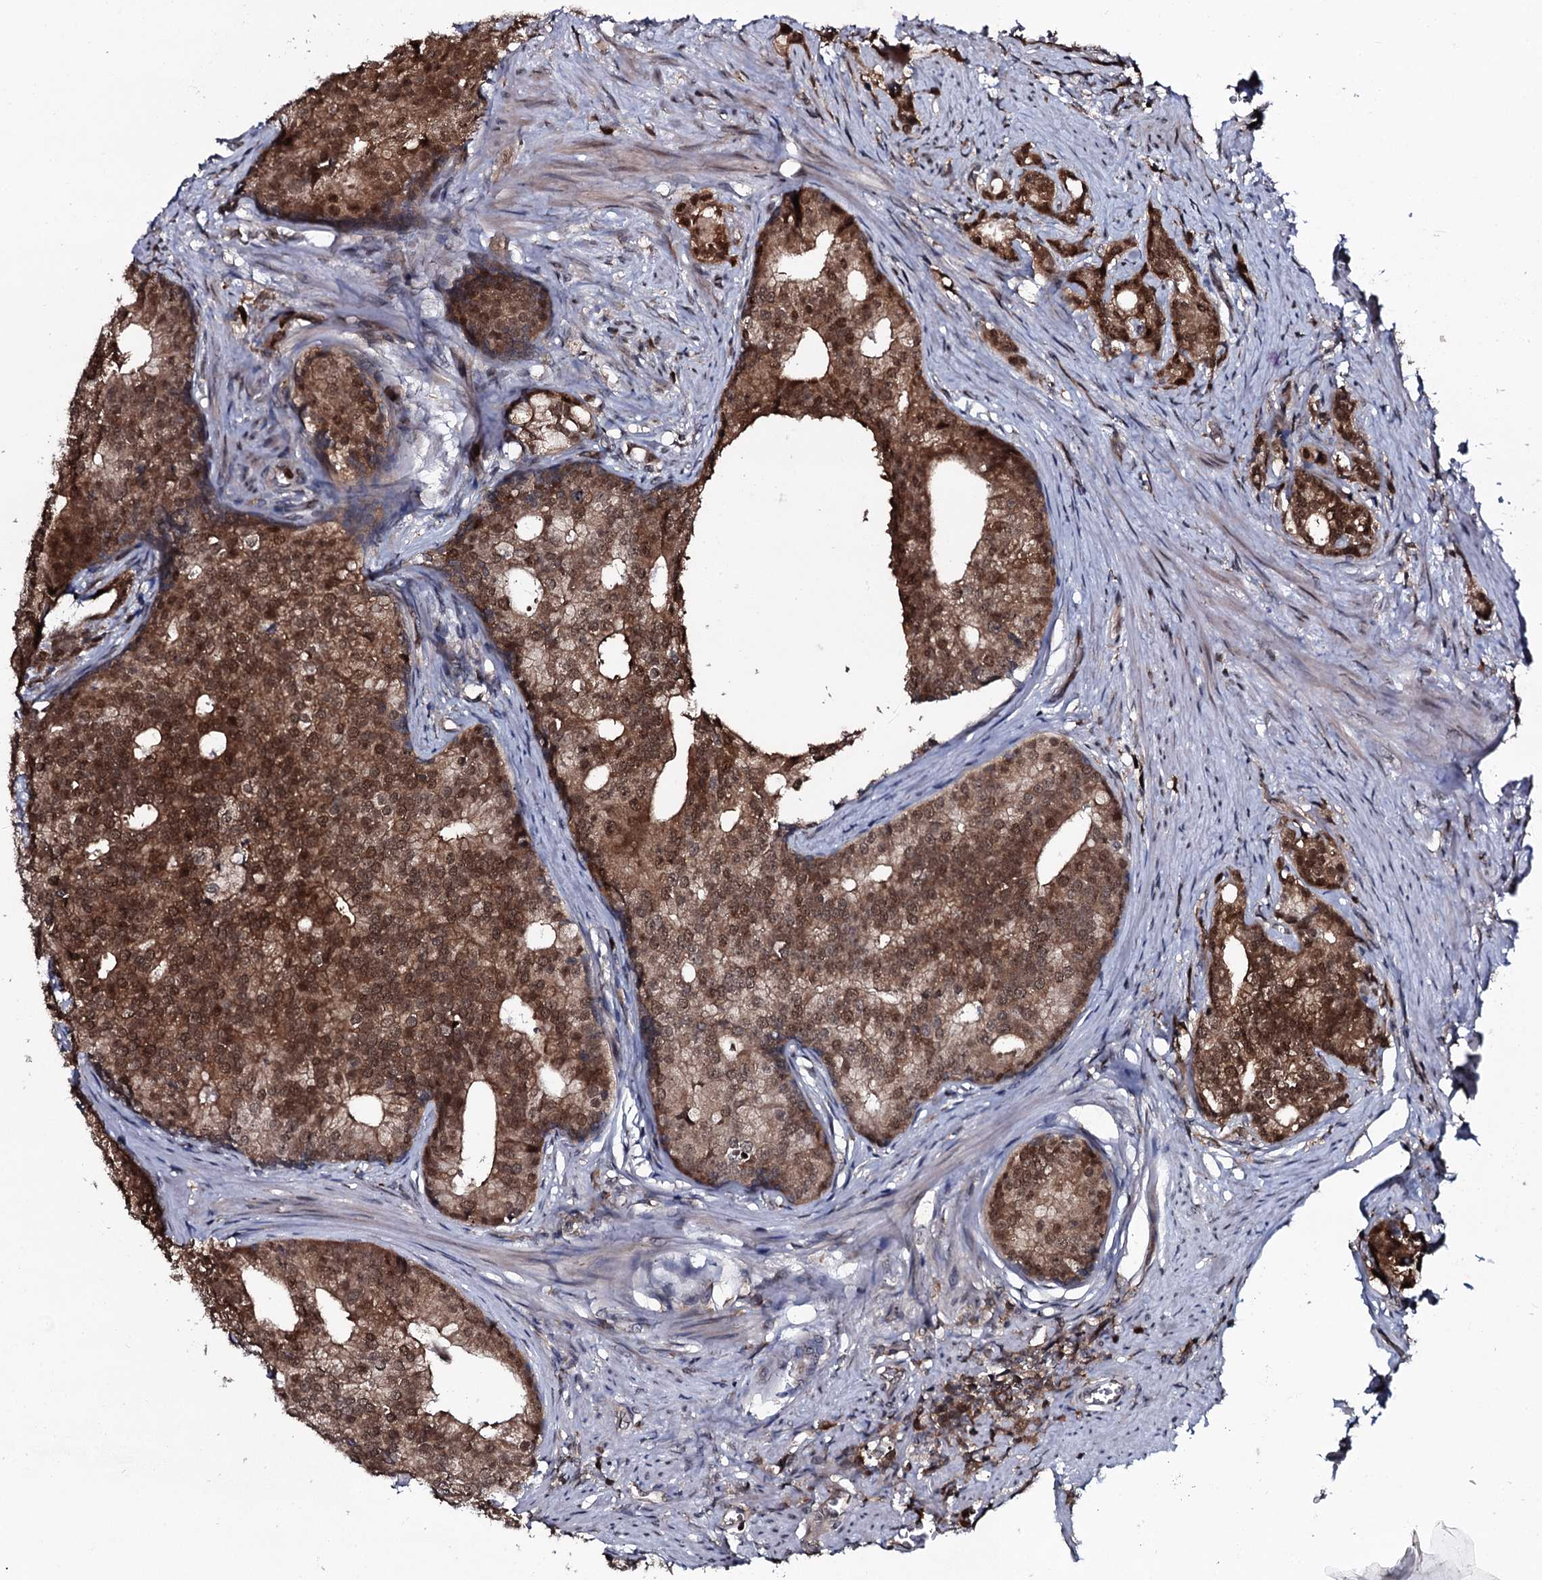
{"staining": {"intensity": "moderate", "quantity": ">75%", "location": "cytoplasmic/membranous,nuclear"}, "tissue": "prostate cancer", "cell_type": "Tumor cells", "image_type": "cancer", "snomed": [{"axis": "morphology", "description": "Adenocarcinoma, Low grade"}, {"axis": "topography", "description": "Prostate"}], "caption": "High-magnification brightfield microscopy of prostate low-grade adenocarcinoma stained with DAB (3,3'-diaminobenzidine) (brown) and counterstained with hematoxylin (blue). tumor cells exhibit moderate cytoplasmic/membranous and nuclear expression is appreciated in approximately>75% of cells. (IHC, brightfield microscopy, high magnification).", "gene": "HDDC3", "patient": {"sex": "male", "age": 71}}